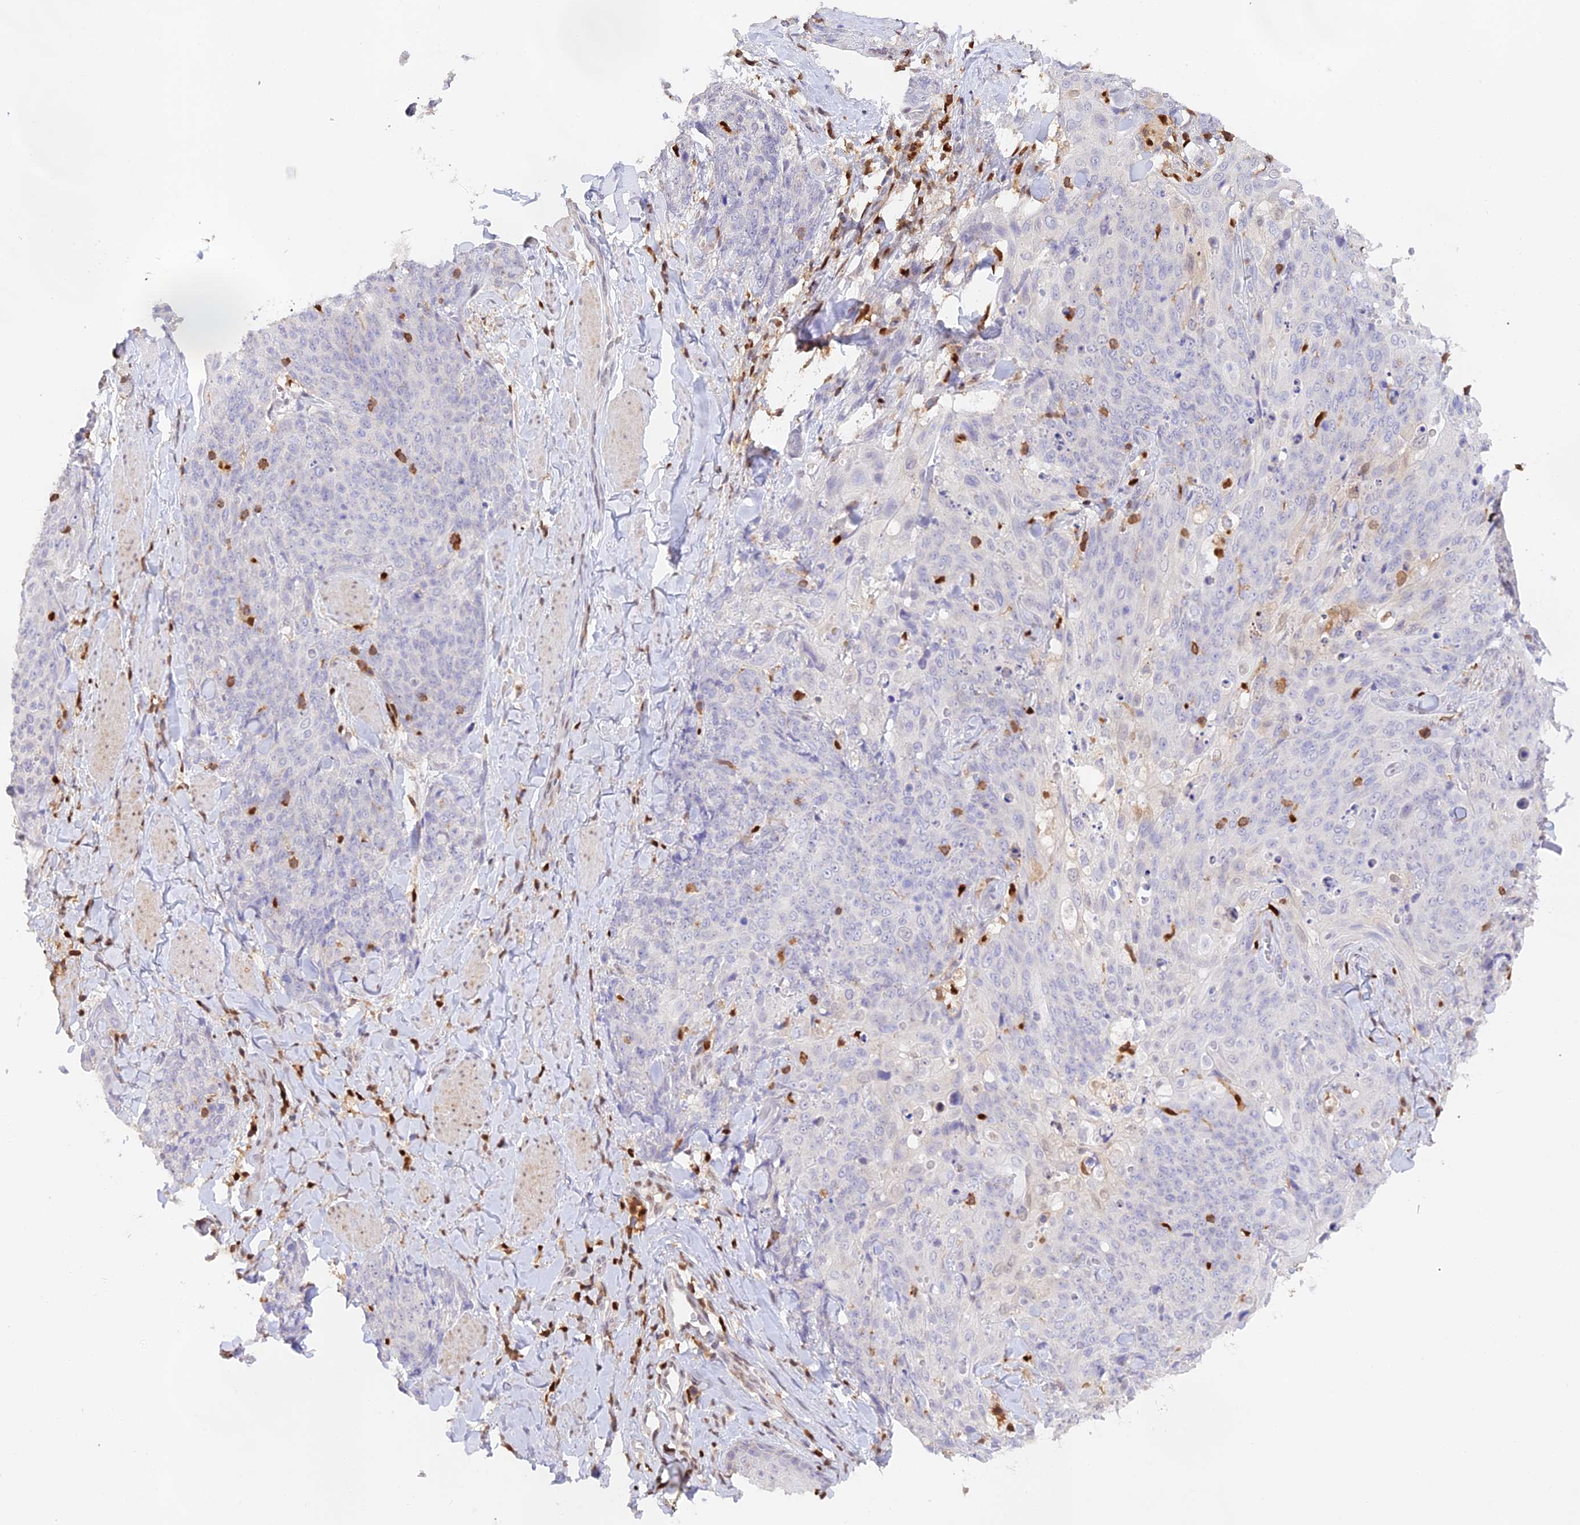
{"staining": {"intensity": "negative", "quantity": "none", "location": "none"}, "tissue": "skin cancer", "cell_type": "Tumor cells", "image_type": "cancer", "snomed": [{"axis": "morphology", "description": "Squamous cell carcinoma, NOS"}, {"axis": "topography", "description": "Skin"}, {"axis": "topography", "description": "Vulva"}], "caption": "Human skin cancer (squamous cell carcinoma) stained for a protein using immunohistochemistry demonstrates no positivity in tumor cells.", "gene": "DENND1C", "patient": {"sex": "female", "age": 85}}